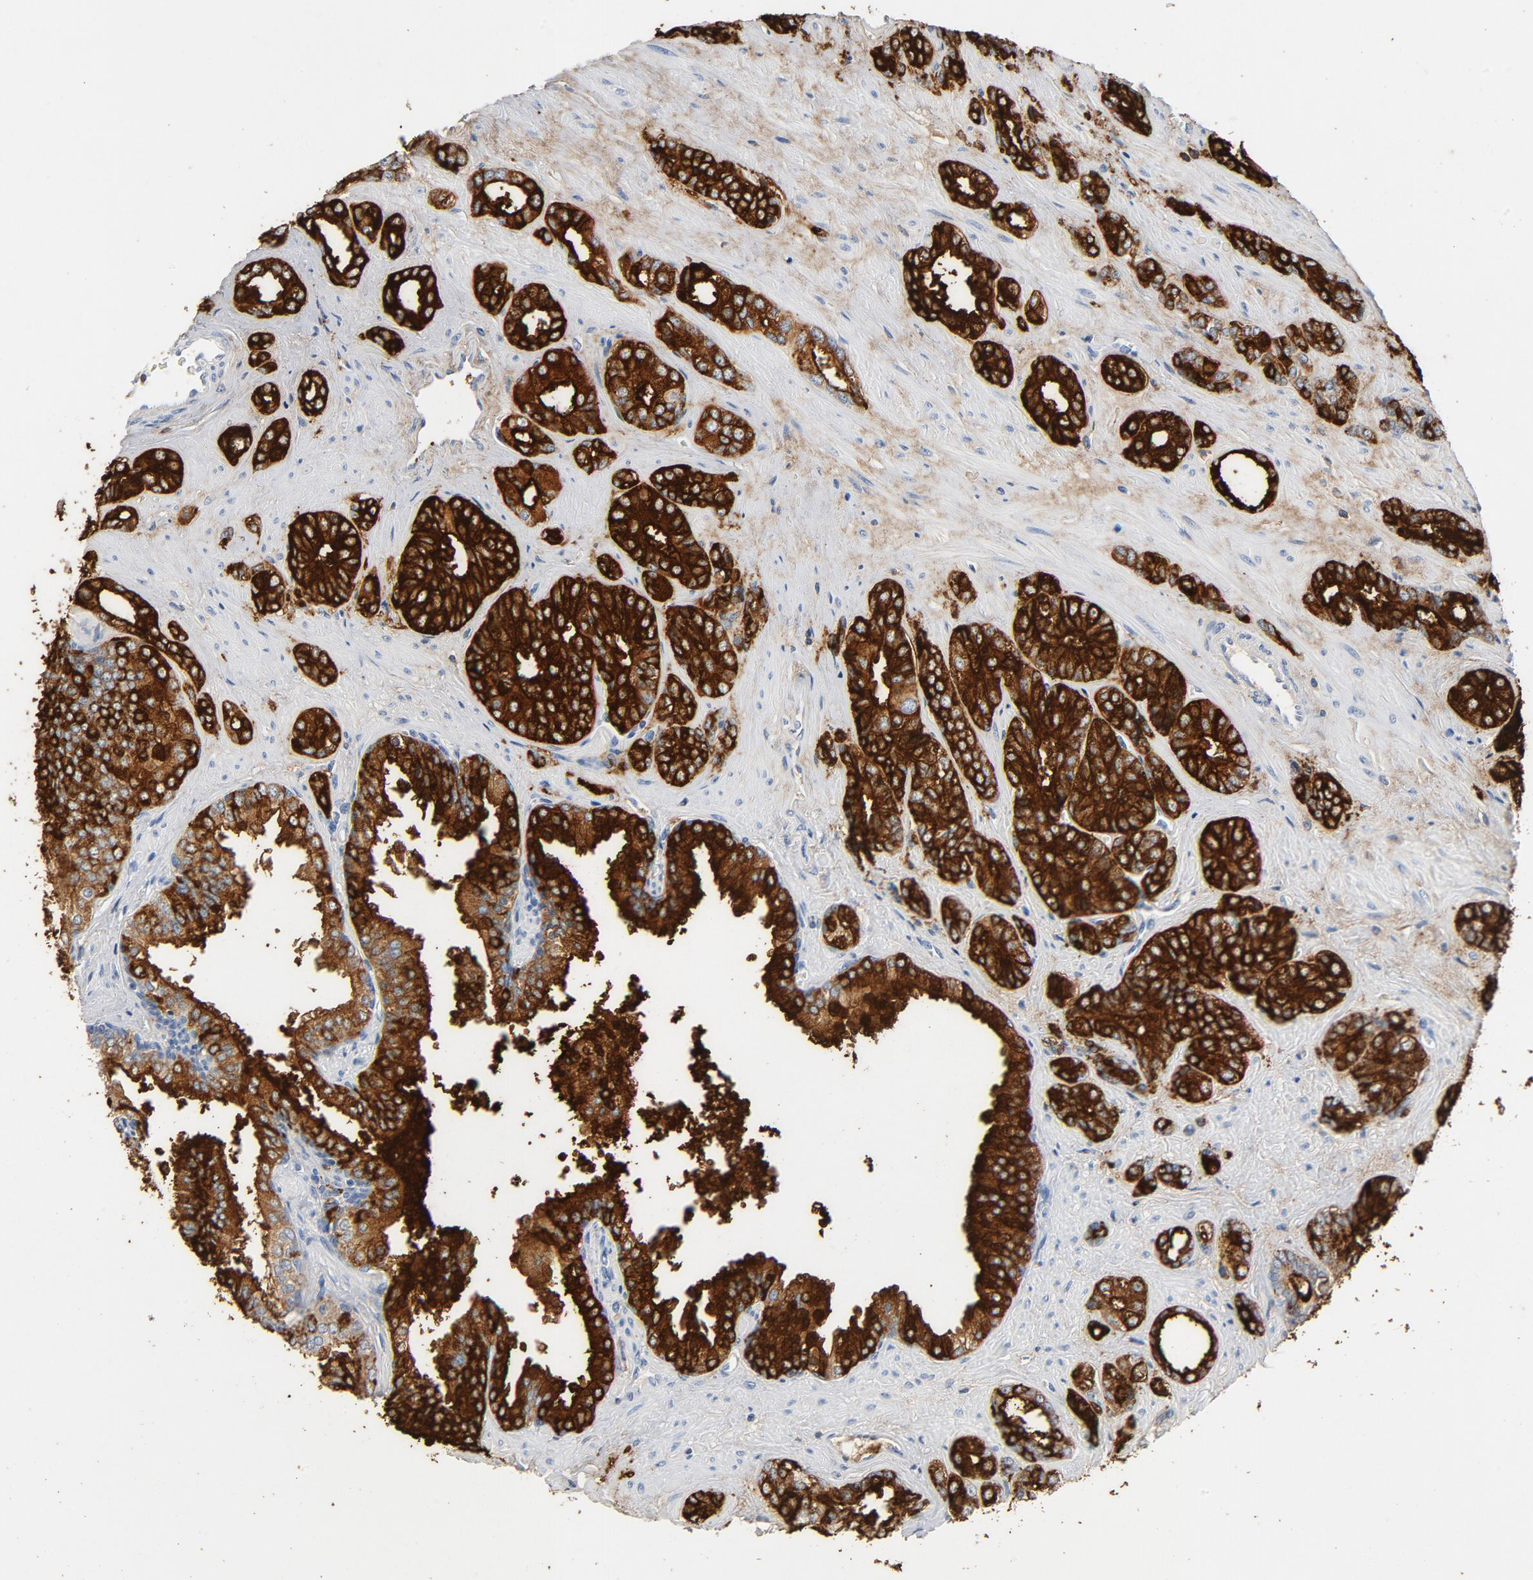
{"staining": {"intensity": "strong", "quantity": ">75%", "location": "cytoplasmic/membranous"}, "tissue": "prostate cancer", "cell_type": "Tumor cells", "image_type": "cancer", "snomed": [{"axis": "morphology", "description": "Adenocarcinoma, High grade"}, {"axis": "topography", "description": "Prostate"}], "caption": "IHC image of prostate cancer stained for a protein (brown), which reveals high levels of strong cytoplasmic/membranous staining in about >75% of tumor cells.", "gene": "PTPRB", "patient": {"sex": "male", "age": 67}}